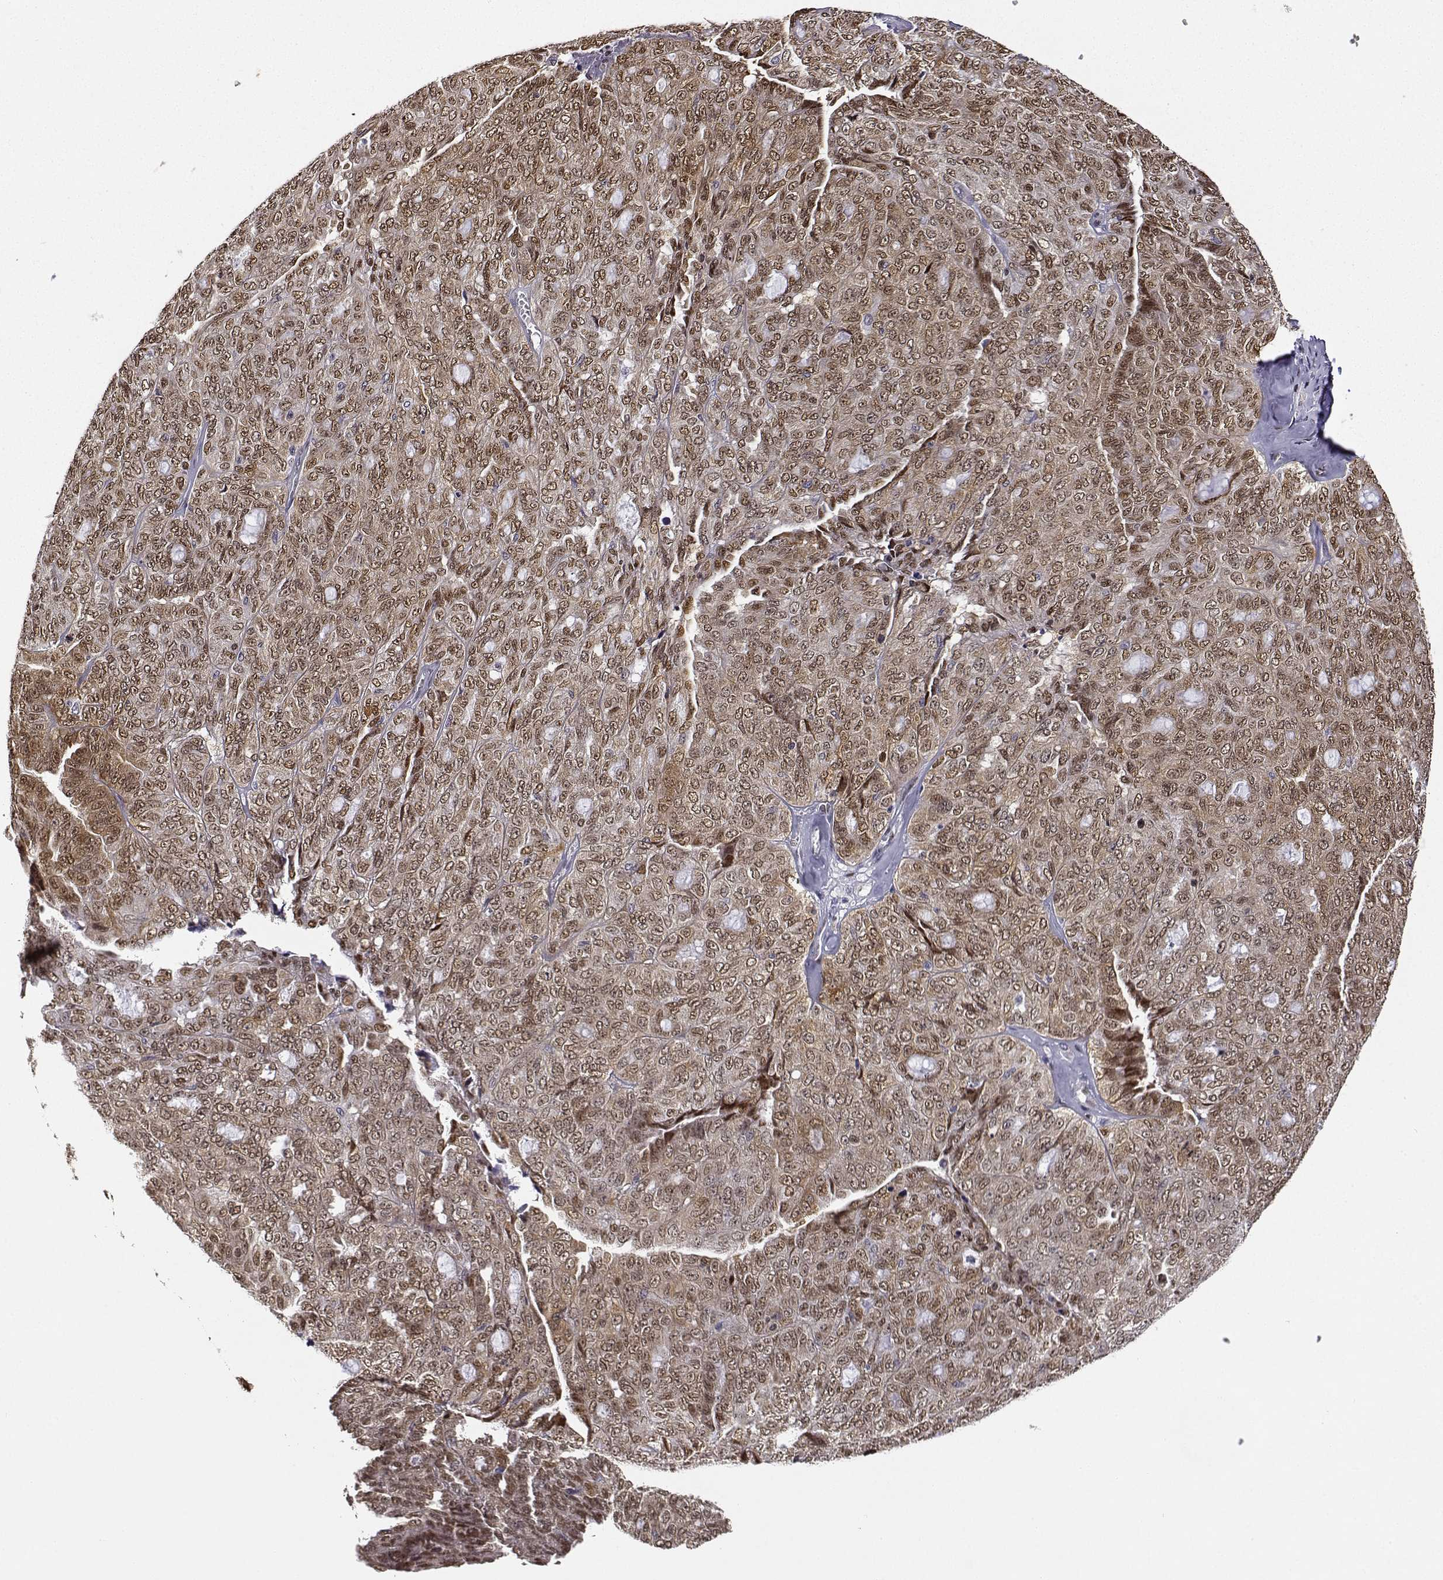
{"staining": {"intensity": "moderate", "quantity": ">75%", "location": "cytoplasmic/membranous,nuclear"}, "tissue": "ovarian cancer", "cell_type": "Tumor cells", "image_type": "cancer", "snomed": [{"axis": "morphology", "description": "Cystadenocarcinoma, serous, NOS"}, {"axis": "topography", "description": "Ovary"}], "caption": "A medium amount of moderate cytoplasmic/membranous and nuclear expression is appreciated in approximately >75% of tumor cells in ovarian serous cystadenocarcinoma tissue.", "gene": "PHGDH", "patient": {"sex": "female", "age": 71}}